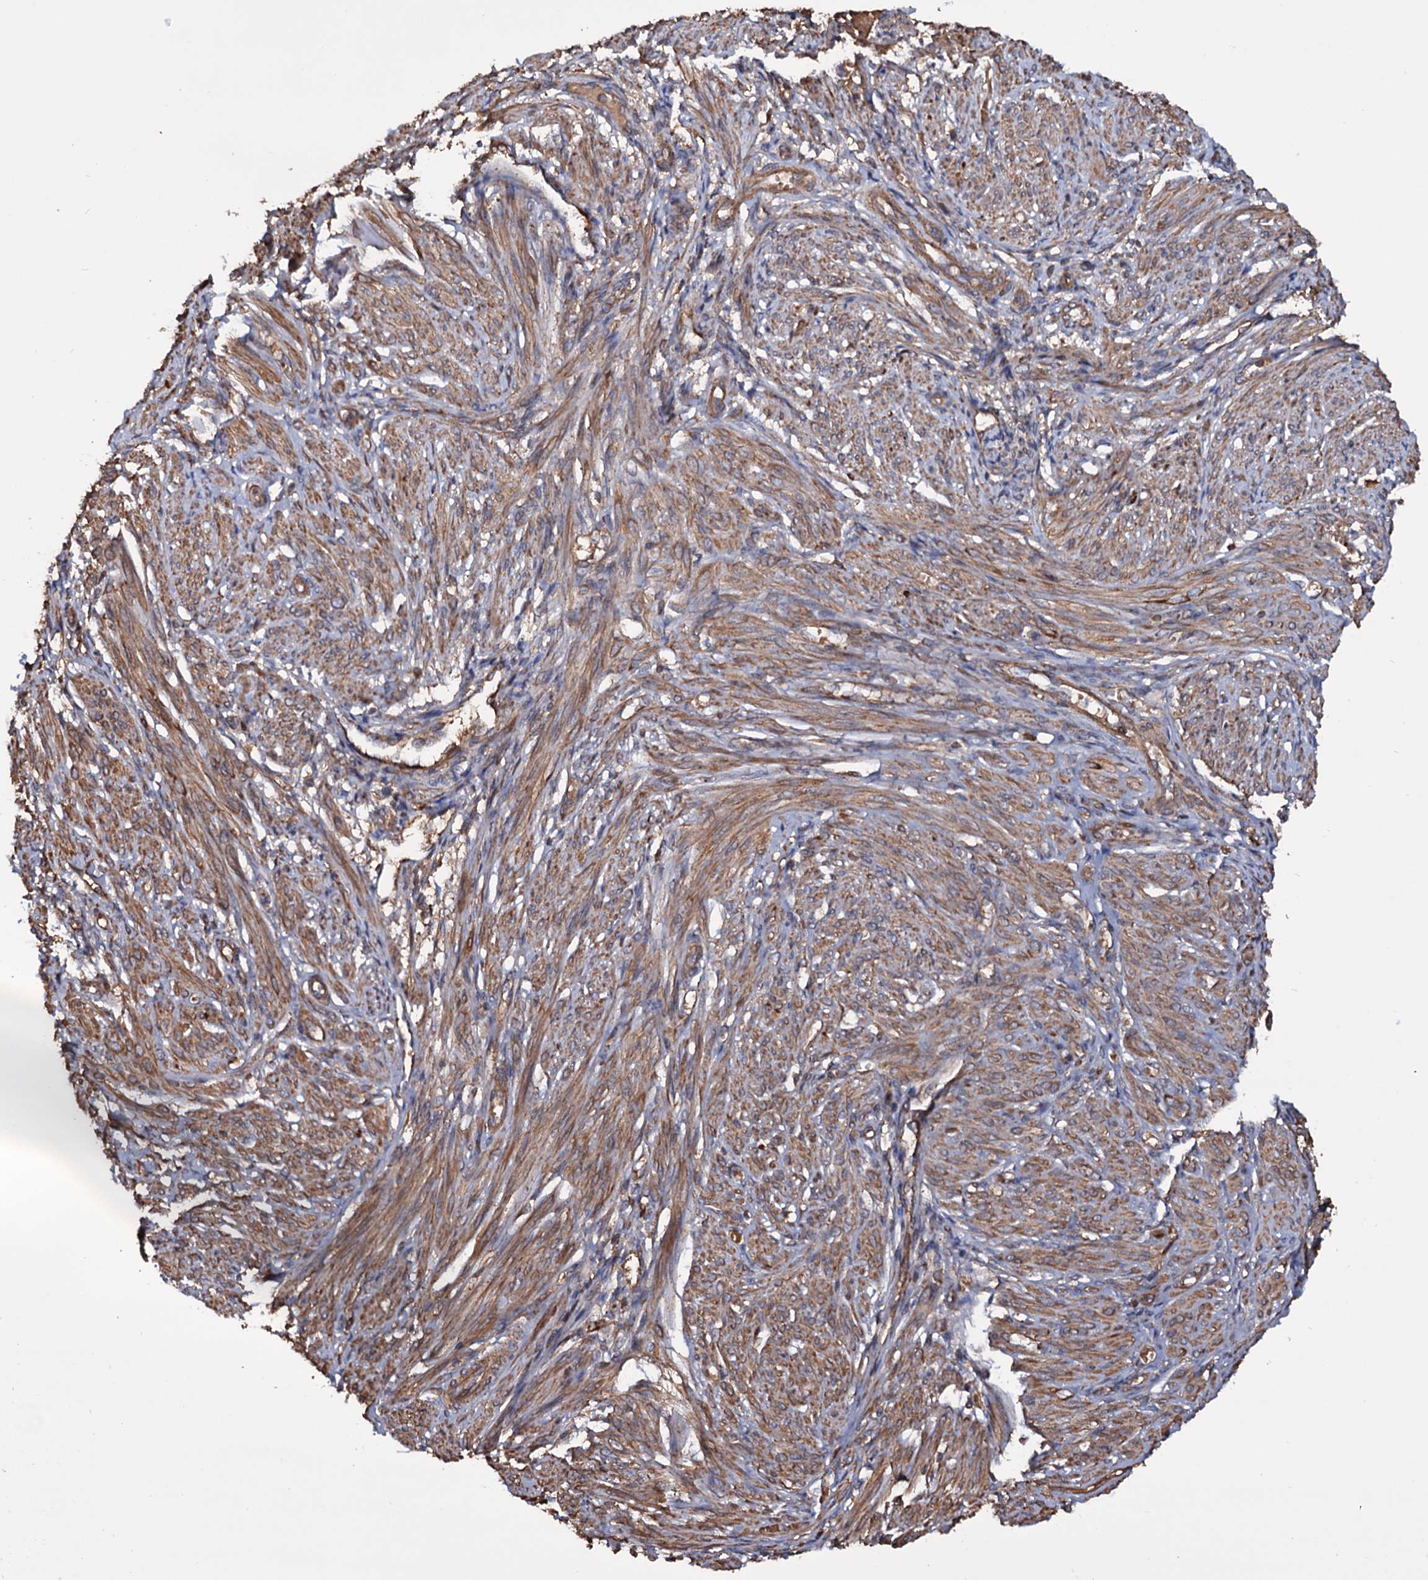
{"staining": {"intensity": "moderate", "quantity": ">75%", "location": "cytoplasmic/membranous"}, "tissue": "smooth muscle", "cell_type": "Smooth muscle cells", "image_type": "normal", "snomed": [{"axis": "morphology", "description": "Normal tissue, NOS"}, {"axis": "topography", "description": "Smooth muscle"}], "caption": "A medium amount of moderate cytoplasmic/membranous expression is identified in approximately >75% of smooth muscle cells in unremarkable smooth muscle. The staining is performed using DAB brown chromogen to label protein expression. The nuclei are counter-stained blue using hematoxylin.", "gene": "MRPL42", "patient": {"sex": "female", "age": 39}}